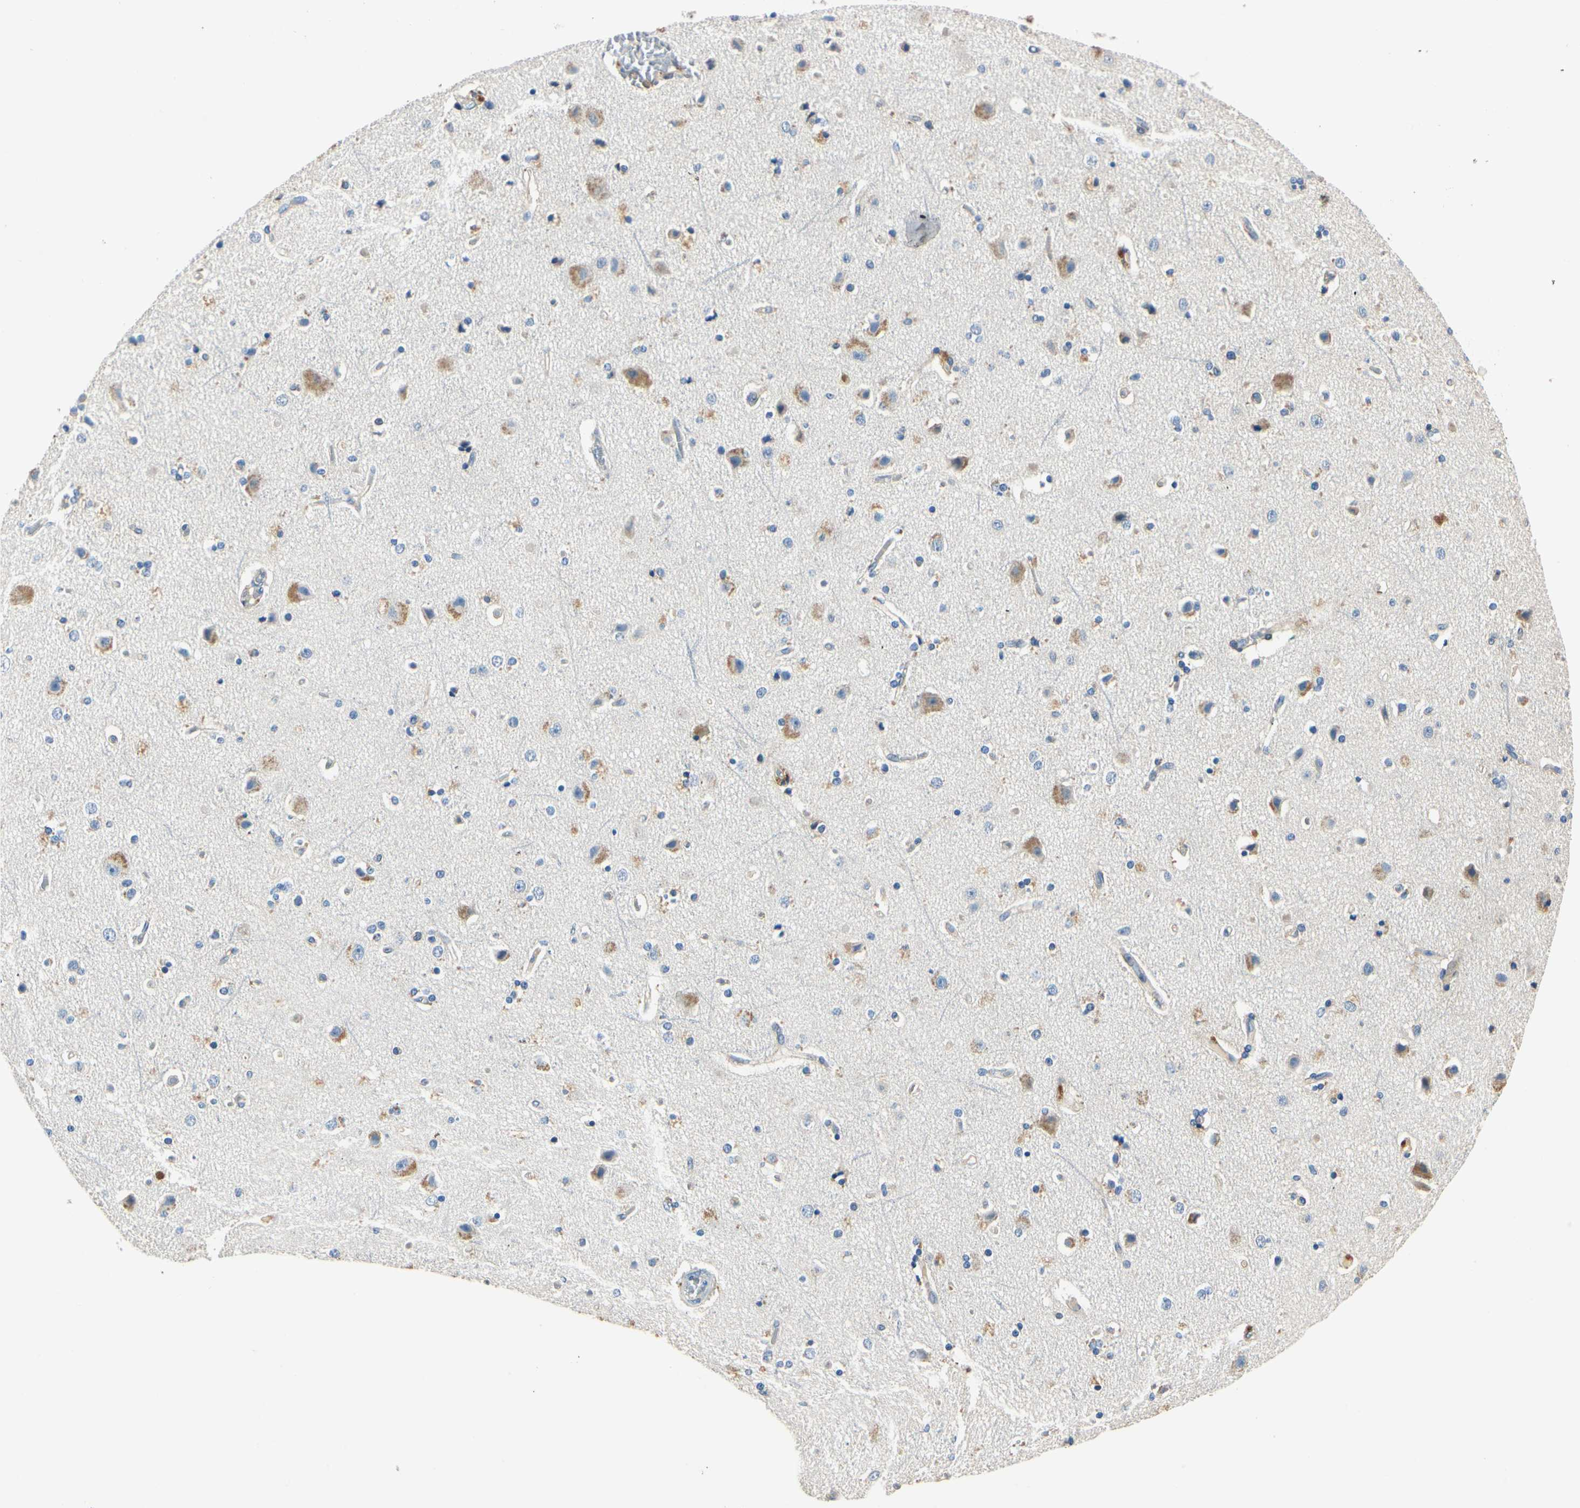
{"staining": {"intensity": "negative", "quantity": "none", "location": "none"}, "tissue": "cerebral cortex", "cell_type": "Endothelial cells", "image_type": "normal", "snomed": [{"axis": "morphology", "description": "Normal tissue, NOS"}, {"axis": "topography", "description": "Cerebral cortex"}], "caption": "Immunohistochemistry (IHC) of unremarkable cerebral cortex demonstrates no staining in endothelial cells. (Immunohistochemistry, brightfield microscopy, high magnification).", "gene": "TGFBR3", "patient": {"sex": "female", "age": 54}}